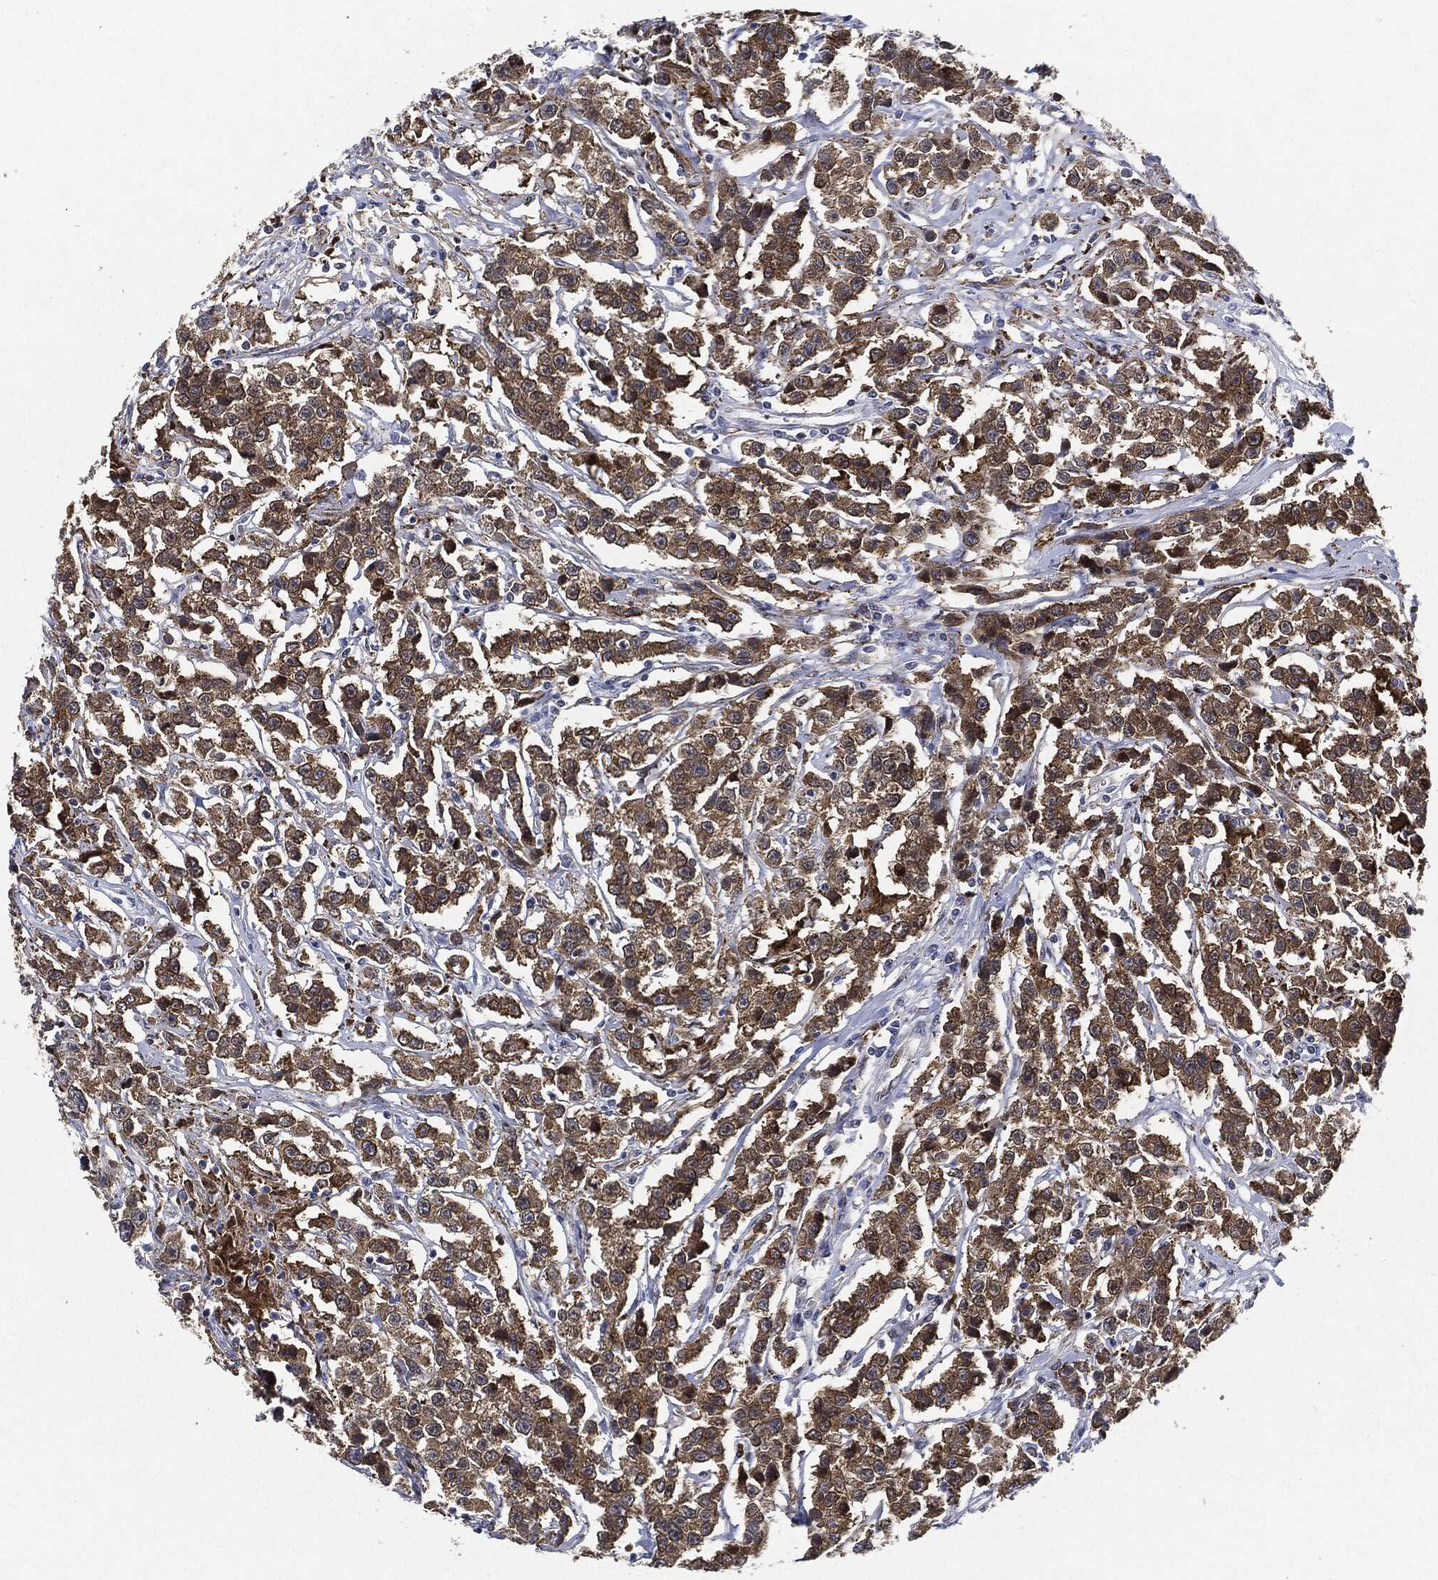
{"staining": {"intensity": "moderate", "quantity": ">75%", "location": "cytoplasmic/membranous"}, "tissue": "testis cancer", "cell_type": "Tumor cells", "image_type": "cancer", "snomed": [{"axis": "morphology", "description": "Seminoma, NOS"}, {"axis": "topography", "description": "Testis"}], "caption": "This is an image of immunohistochemistry staining of seminoma (testis), which shows moderate expression in the cytoplasmic/membranous of tumor cells.", "gene": "NANOS3", "patient": {"sex": "male", "age": 59}}